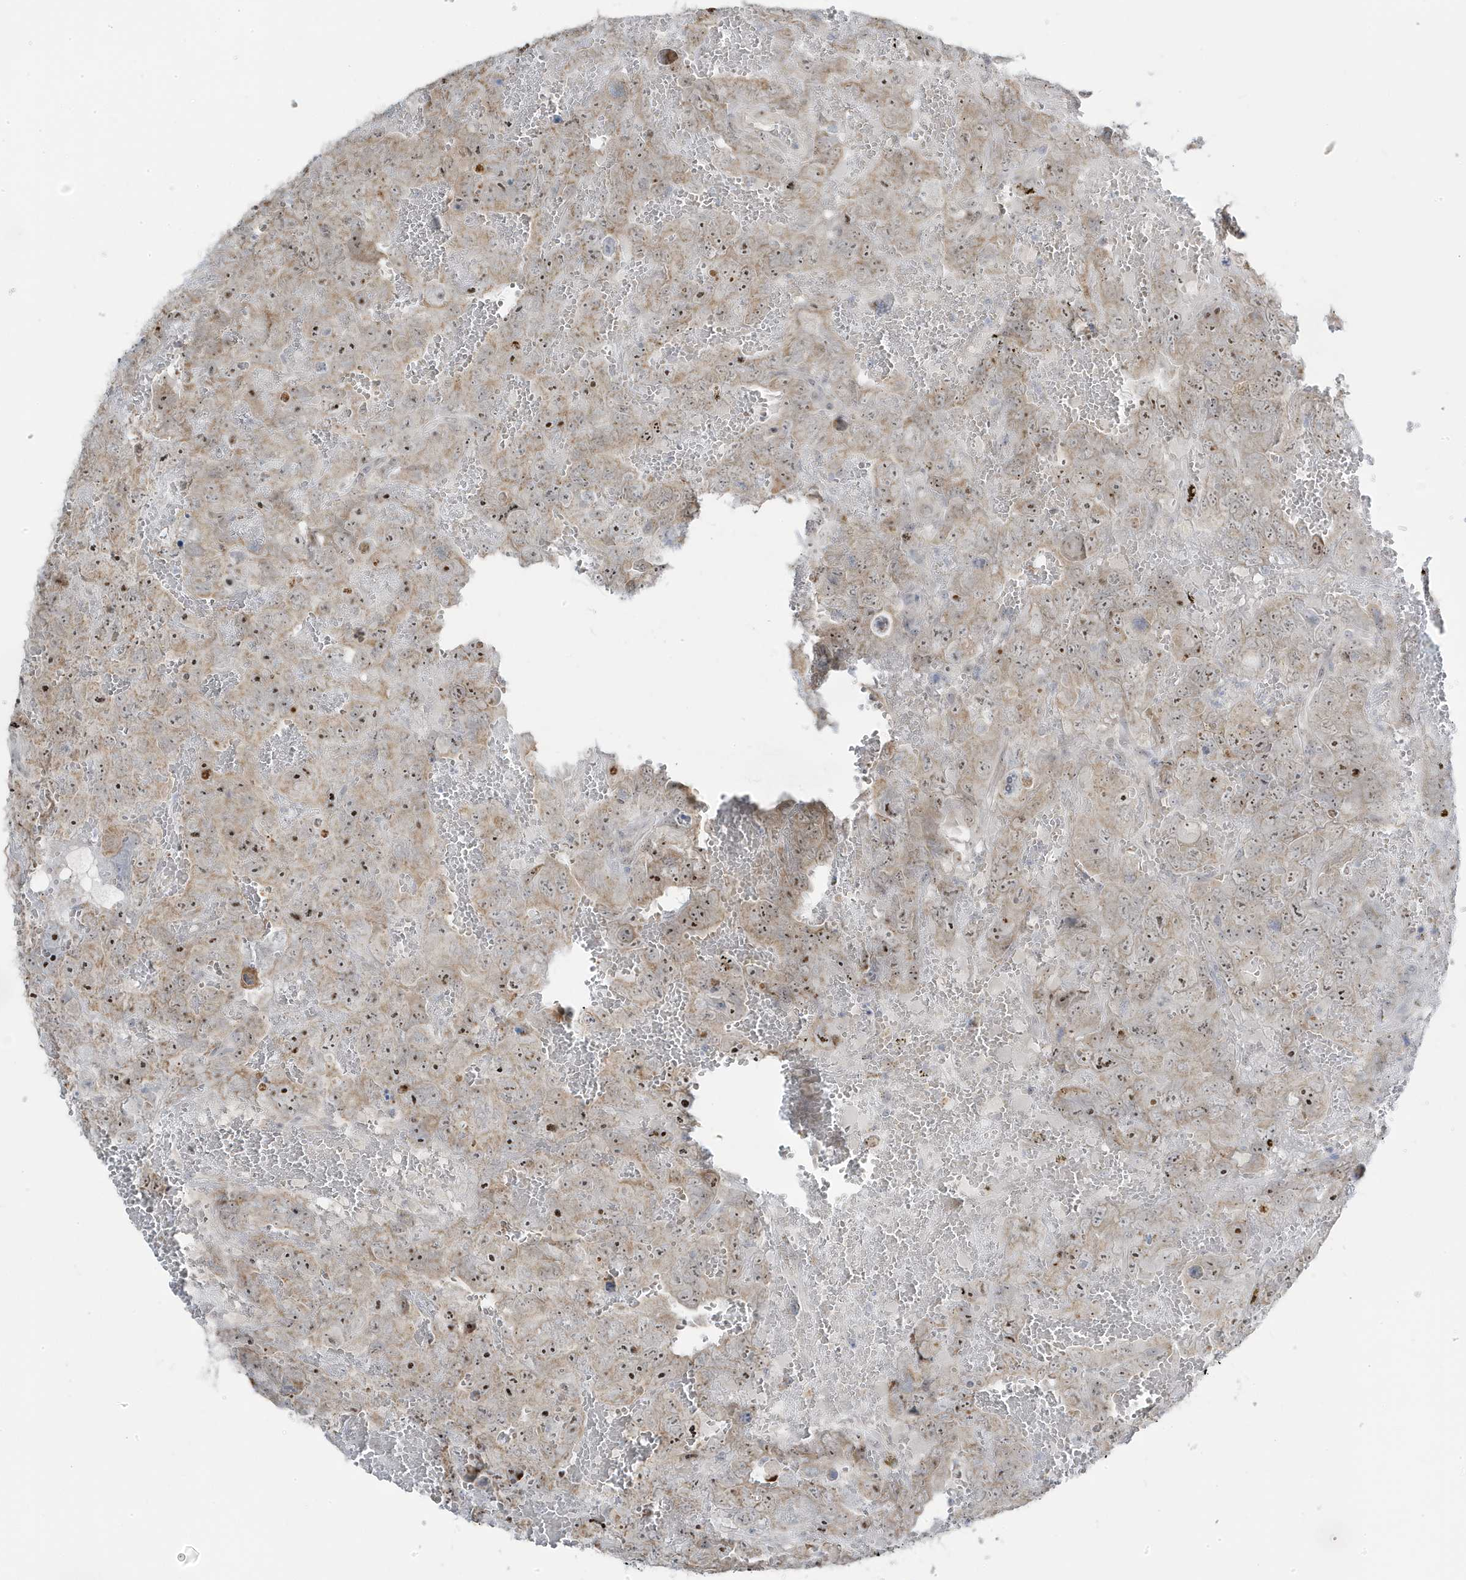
{"staining": {"intensity": "moderate", "quantity": "25%-75%", "location": "cytoplasmic/membranous,nuclear"}, "tissue": "testis cancer", "cell_type": "Tumor cells", "image_type": "cancer", "snomed": [{"axis": "morphology", "description": "Carcinoma, Embryonal, NOS"}, {"axis": "topography", "description": "Testis"}], "caption": "Protein staining of testis embryonal carcinoma tissue displays moderate cytoplasmic/membranous and nuclear staining in approximately 25%-75% of tumor cells.", "gene": "TSEN15", "patient": {"sex": "male", "age": 45}}